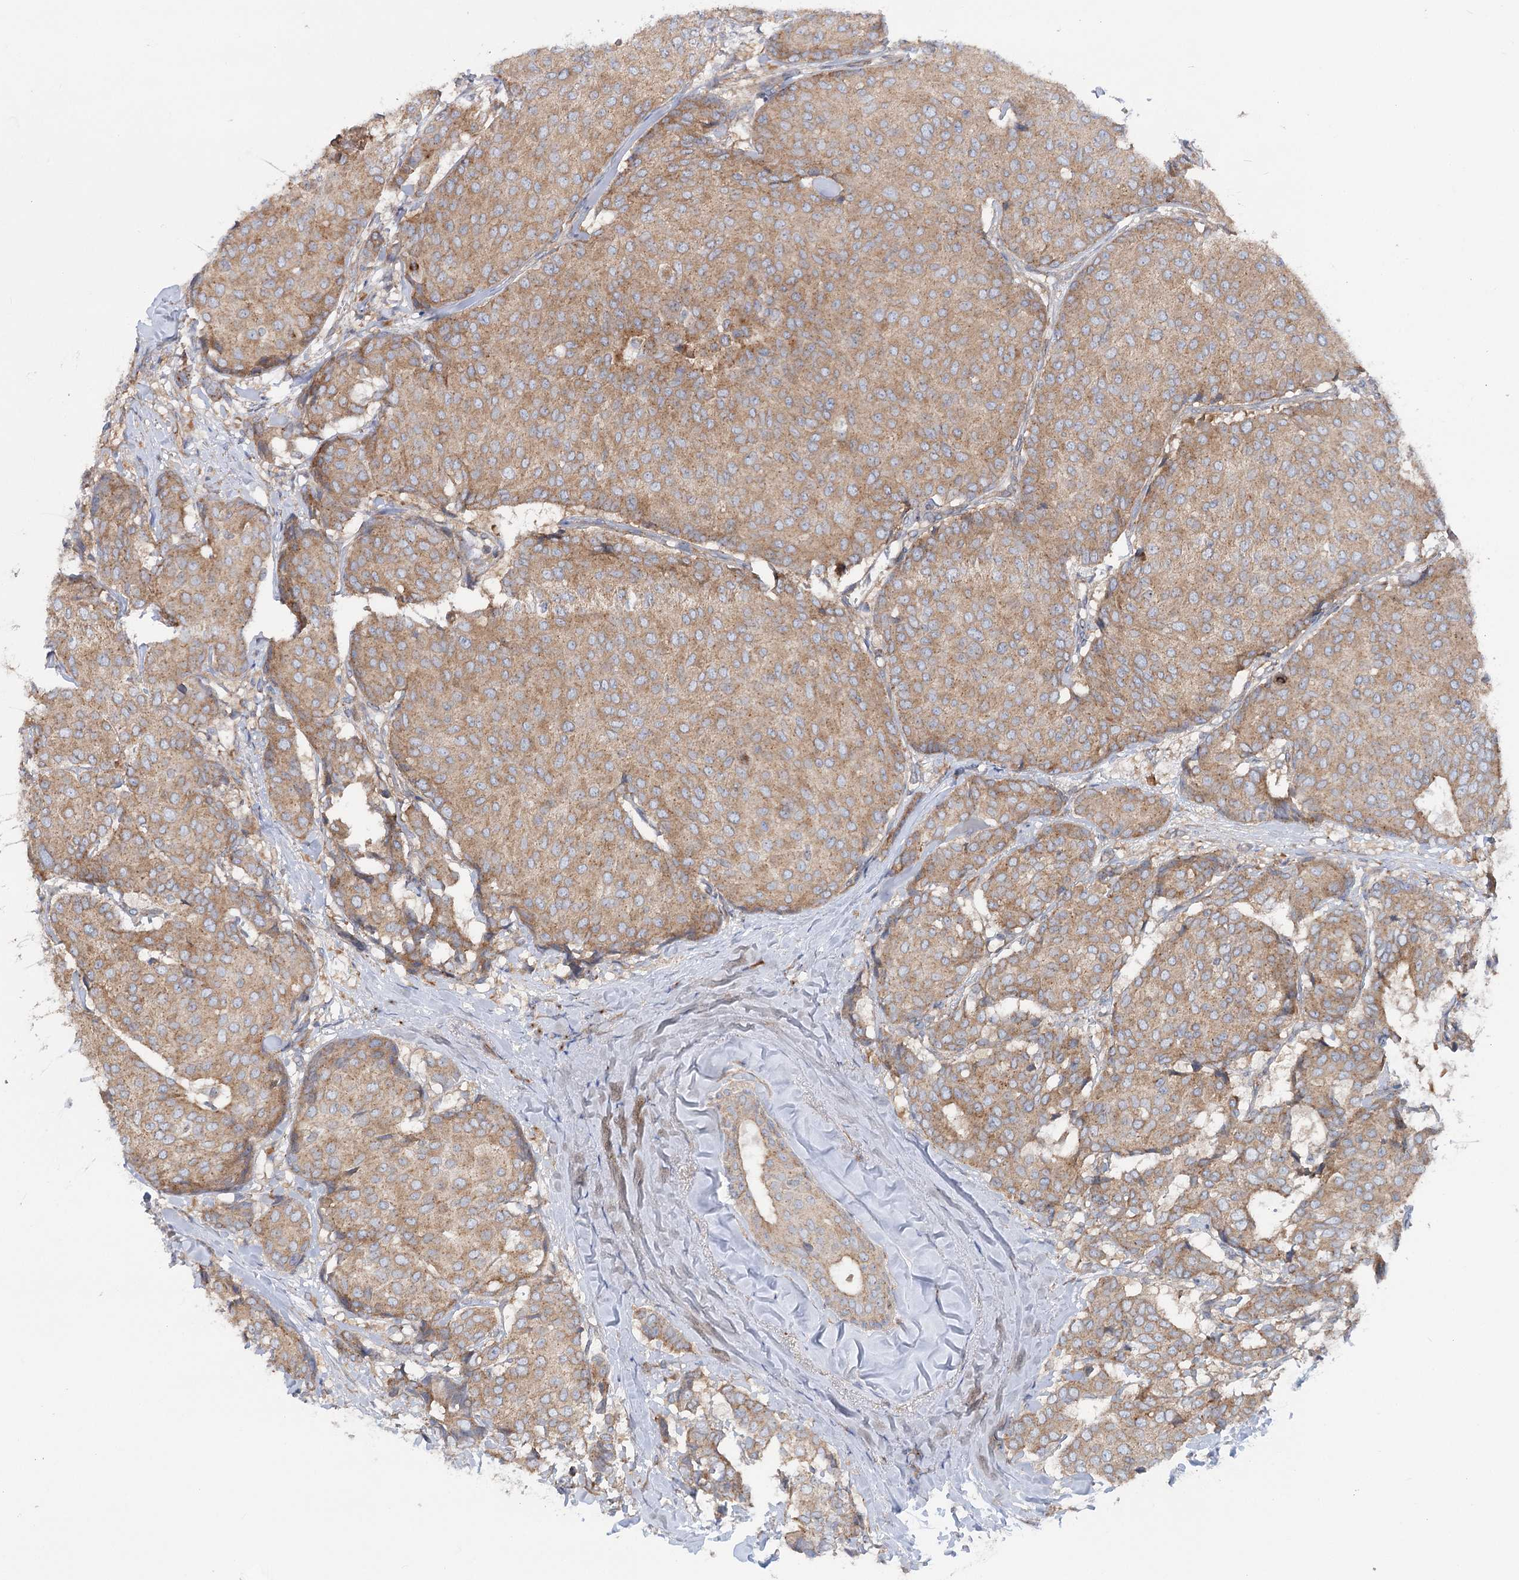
{"staining": {"intensity": "moderate", "quantity": ">75%", "location": "cytoplasmic/membranous"}, "tissue": "breast cancer", "cell_type": "Tumor cells", "image_type": "cancer", "snomed": [{"axis": "morphology", "description": "Duct carcinoma"}, {"axis": "topography", "description": "Breast"}], "caption": "An immunohistochemistry (IHC) photomicrograph of neoplastic tissue is shown. Protein staining in brown shows moderate cytoplasmic/membranous positivity in breast cancer within tumor cells.", "gene": "SCN11A", "patient": {"sex": "female", "age": 75}}